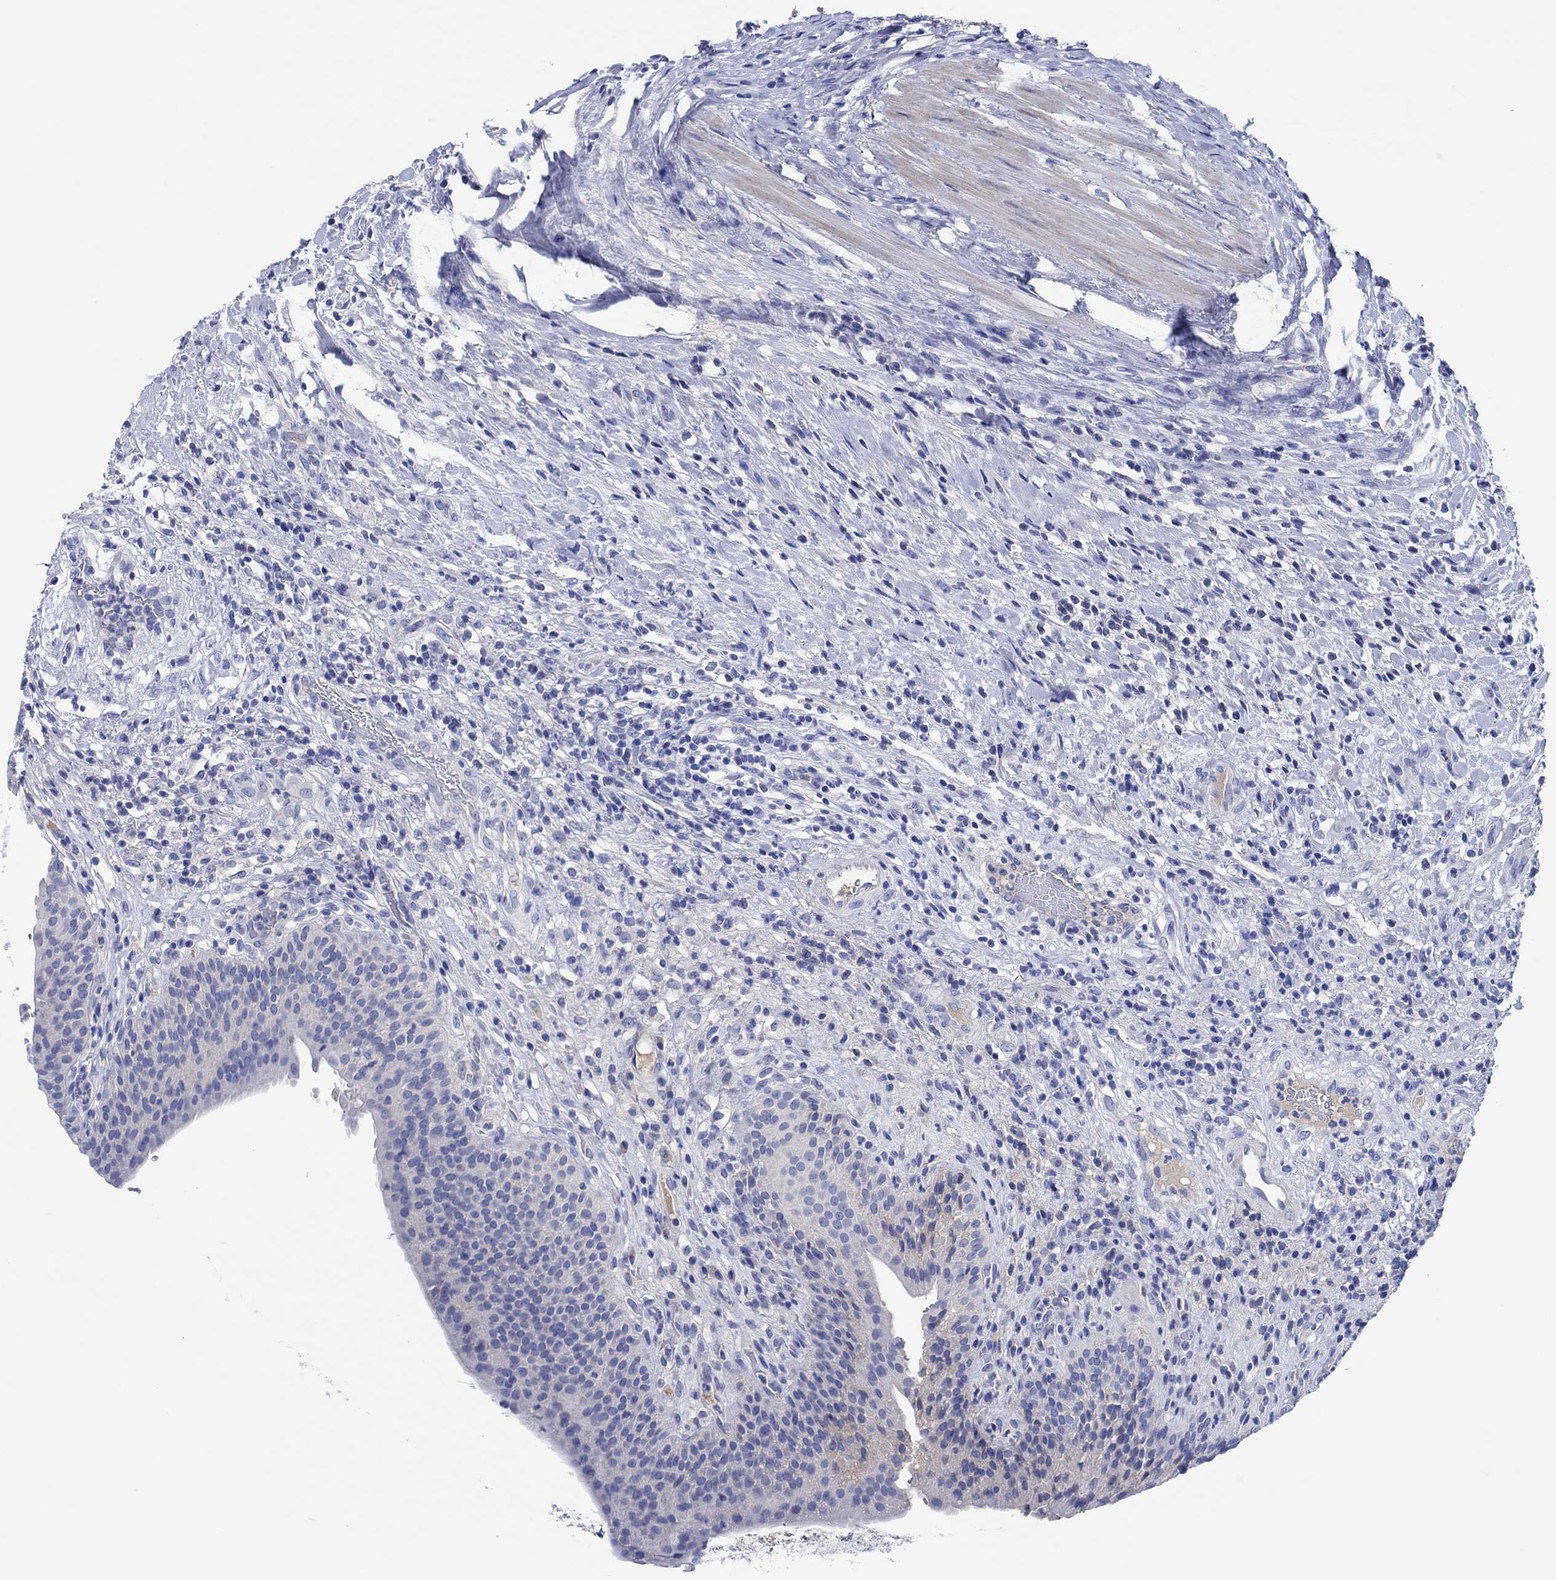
{"staining": {"intensity": "weak", "quantity": "<25%", "location": "cytoplasmic/membranous"}, "tissue": "urinary bladder", "cell_type": "Urothelial cells", "image_type": "normal", "snomed": [{"axis": "morphology", "description": "Normal tissue, NOS"}, {"axis": "topography", "description": "Urinary bladder"}], "caption": "Immunohistochemistry (IHC) of unremarkable urinary bladder shows no expression in urothelial cells. Nuclei are stained in blue.", "gene": "CPNE6", "patient": {"sex": "male", "age": 66}}